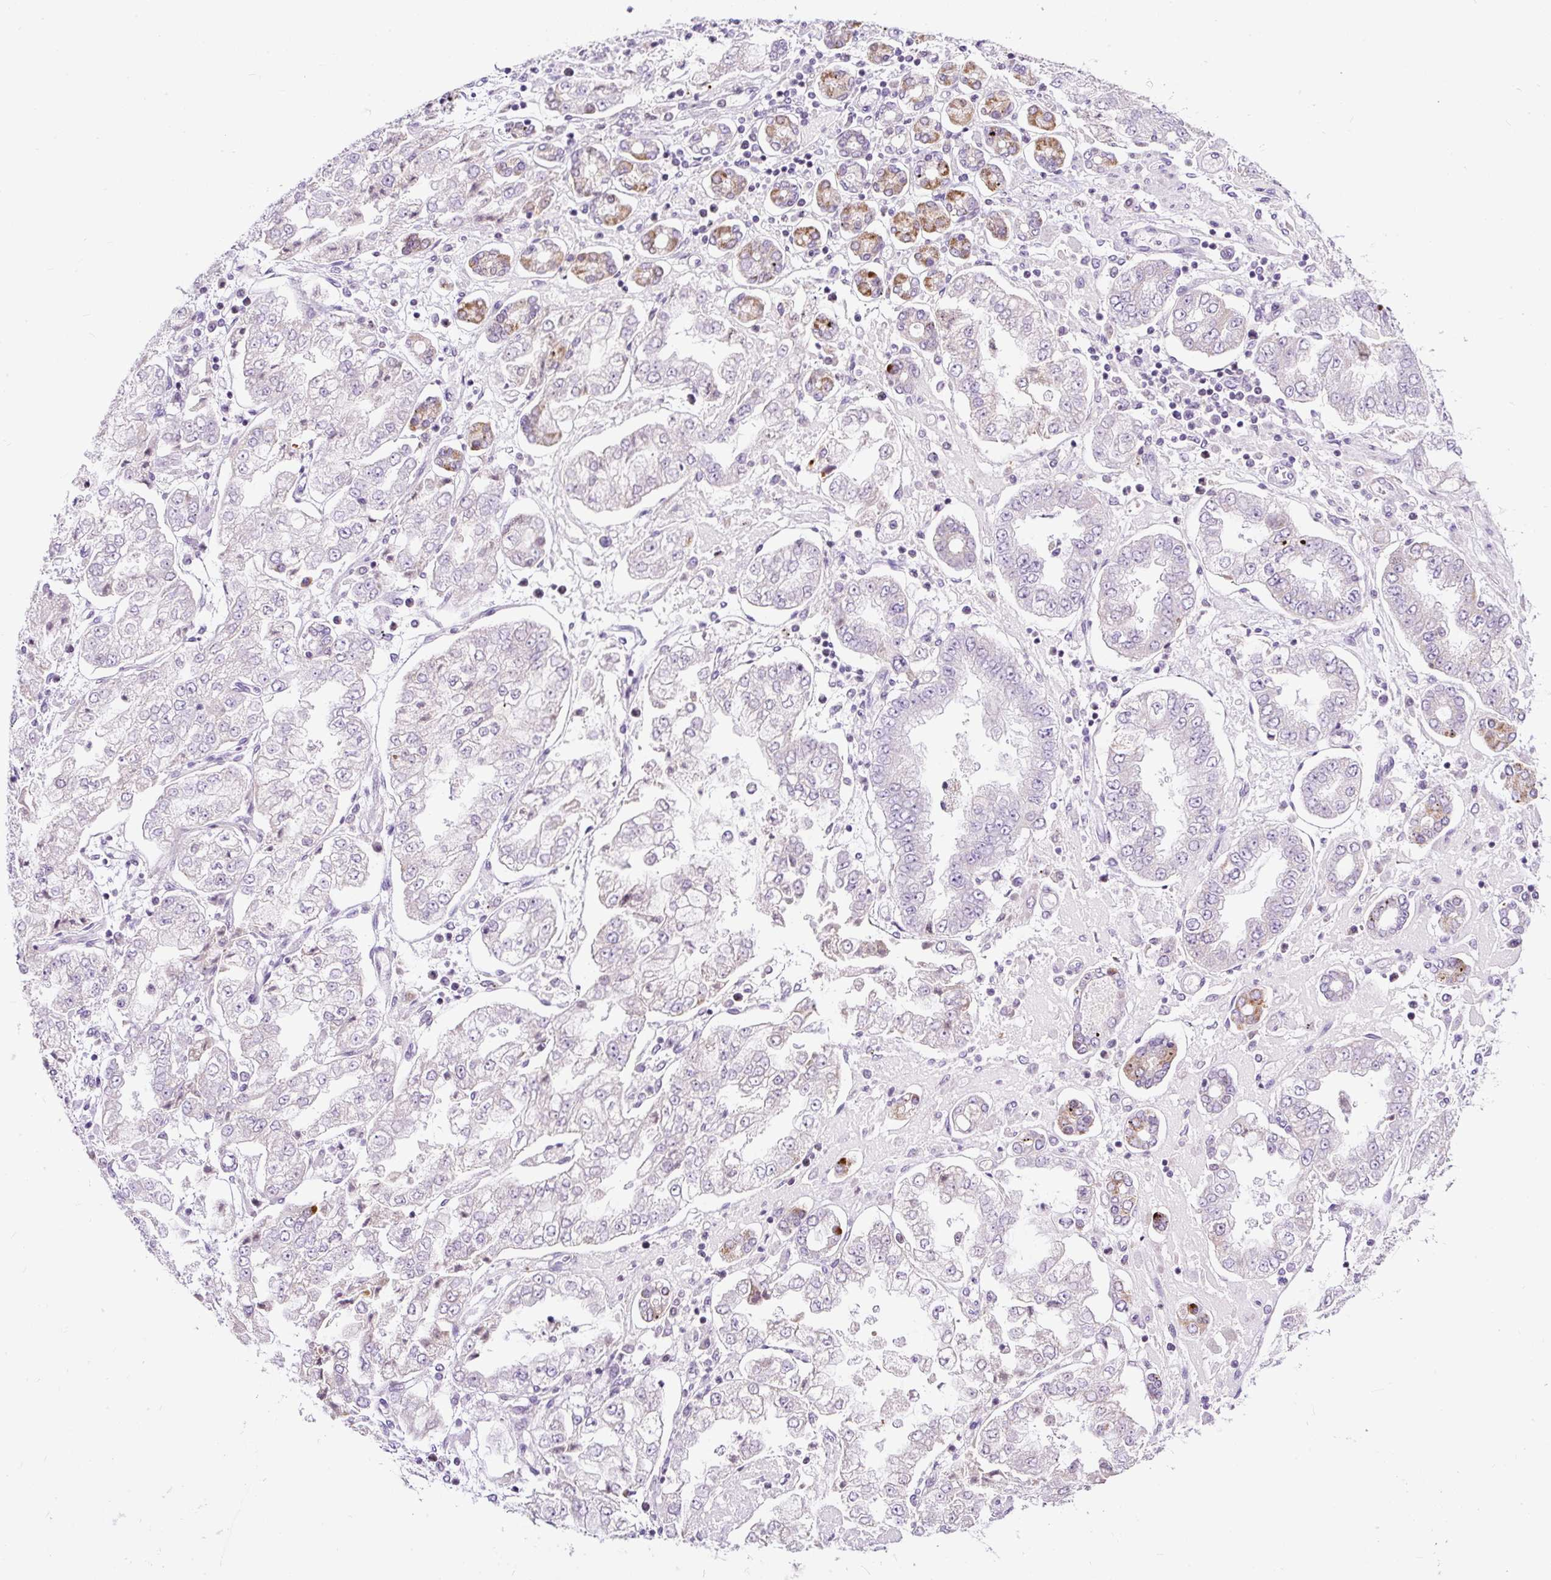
{"staining": {"intensity": "weak", "quantity": "<25%", "location": "cytoplasmic/membranous"}, "tissue": "stomach cancer", "cell_type": "Tumor cells", "image_type": "cancer", "snomed": [{"axis": "morphology", "description": "Adenocarcinoma, NOS"}, {"axis": "topography", "description": "Stomach"}], "caption": "A histopathology image of human adenocarcinoma (stomach) is negative for staining in tumor cells.", "gene": "FMC1", "patient": {"sex": "male", "age": 76}}